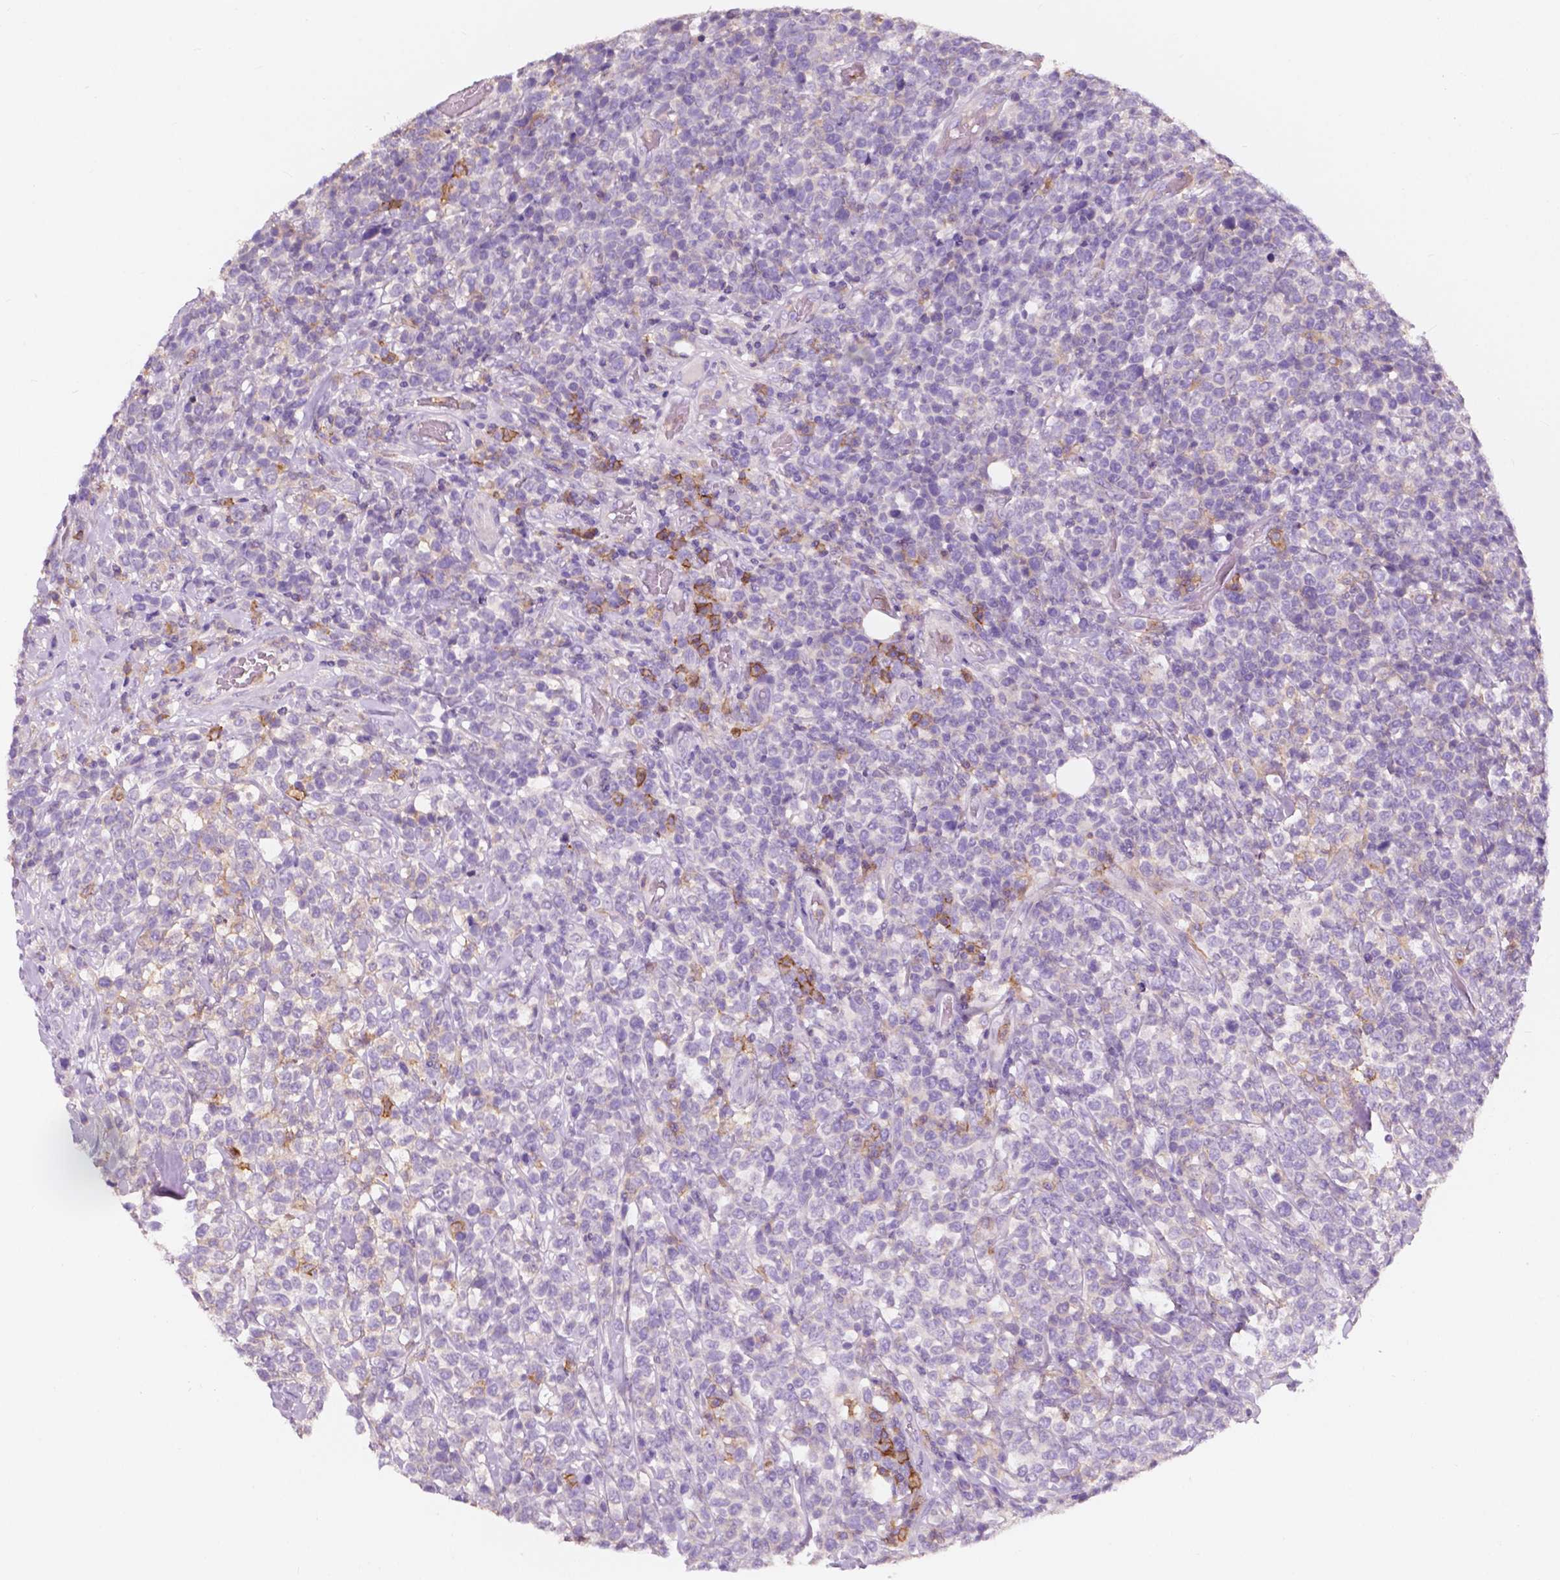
{"staining": {"intensity": "negative", "quantity": "none", "location": "none"}, "tissue": "lymphoma", "cell_type": "Tumor cells", "image_type": "cancer", "snomed": [{"axis": "morphology", "description": "Malignant lymphoma, non-Hodgkin's type, High grade"}, {"axis": "topography", "description": "Soft tissue"}], "caption": "Tumor cells show no significant positivity in malignant lymphoma, non-Hodgkin's type (high-grade). The staining was performed using DAB (3,3'-diaminobenzidine) to visualize the protein expression in brown, while the nuclei were stained in blue with hematoxylin (Magnification: 20x).", "gene": "SEMA4A", "patient": {"sex": "female", "age": 56}}